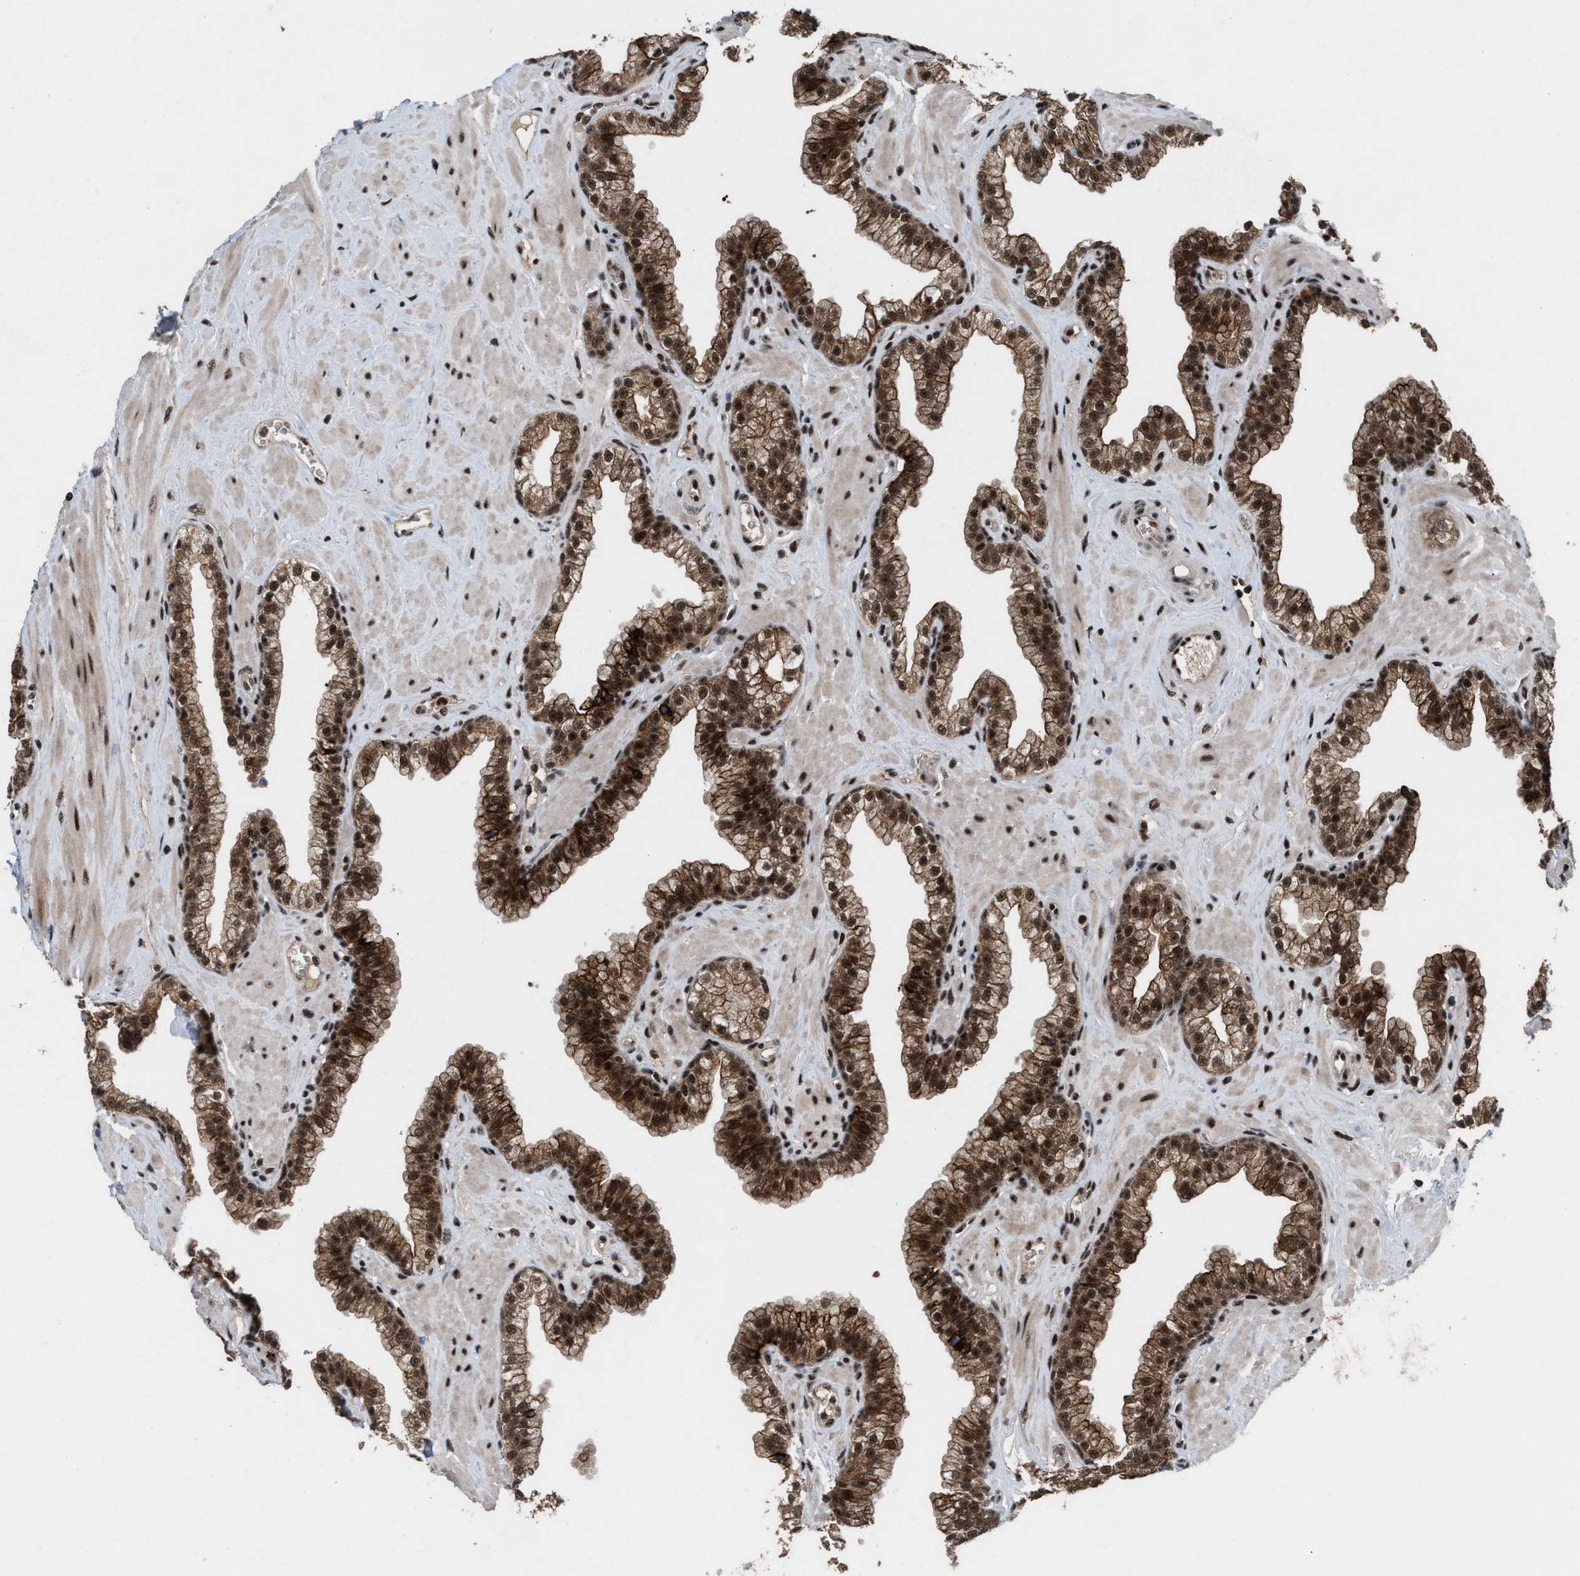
{"staining": {"intensity": "strong", "quantity": ">75%", "location": "cytoplasmic/membranous,nuclear"}, "tissue": "prostate", "cell_type": "Glandular cells", "image_type": "normal", "snomed": [{"axis": "morphology", "description": "Normal tissue, NOS"}, {"axis": "morphology", "description": "Urothelial carcinoma, Low grade"}, {"axis": "topography", "description": "Urinary bladder"}, {"axis": "topography", "description": "Prostate"}], "caption": "Normal prostate shows strong cytoplasmic/membranous,nuclear positivity in approximately >75% of glandular cells.", "gene": "PRPF4", "patient": {"sex": "male", "age": 60}}